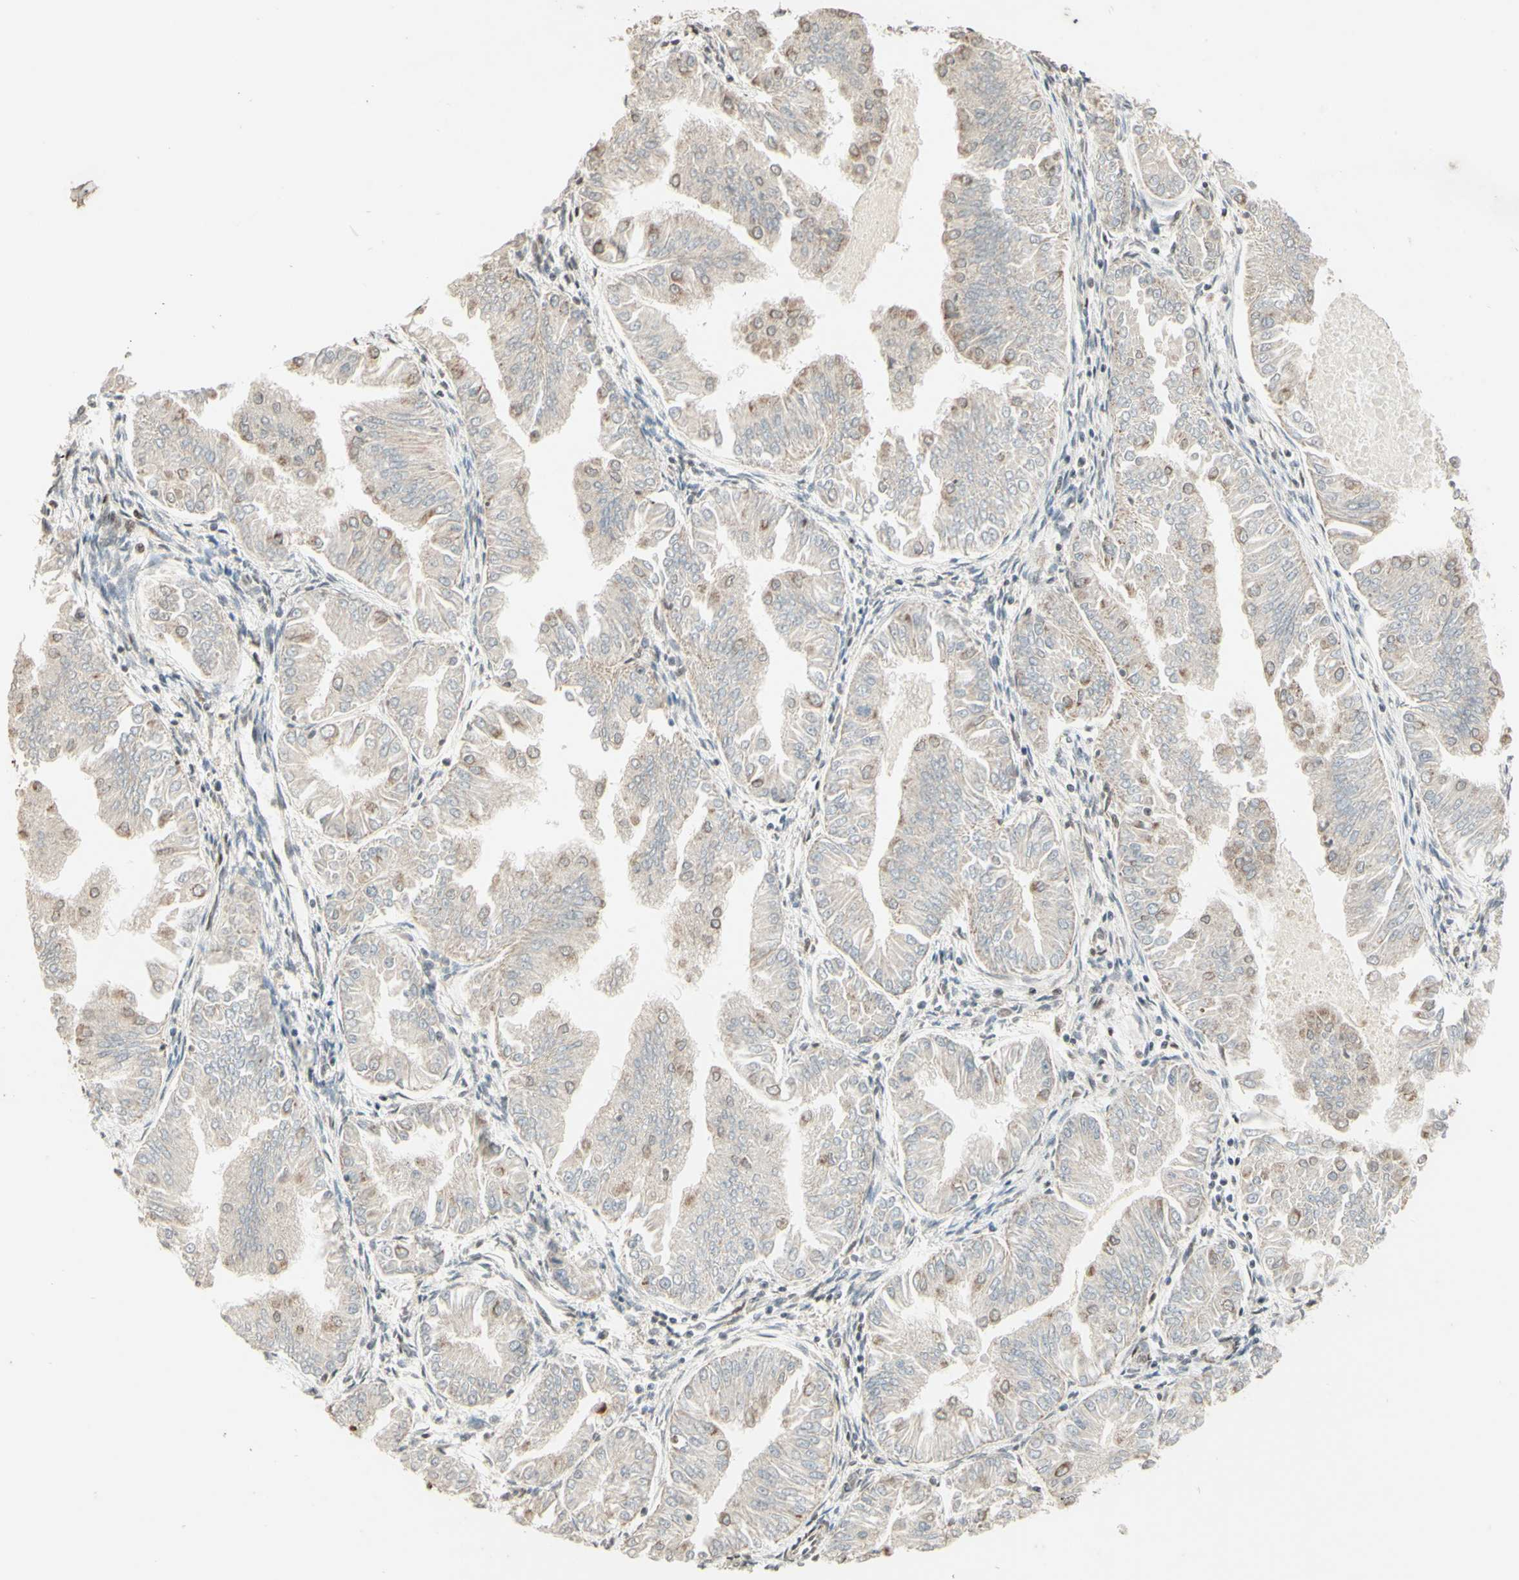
{"staining": {"intensity": "weak", "quantity": "<25%", "location": "cytoplasmic/membranous"}, "tissue": "endometrial cancer", "cell_type": "Tumor cells", "image_type": "cancer", "snomed": [{"axis": "morphology", "description": "Adenocarcinoma, NOS"}, {"axis": "topography", "description": "Endometrium"}], "caption": "A photomicrograph of endometrial adenocarcinoma stained for a protein shows no brown staining in tumor cells. Brightfield microscopy of IHC stained with DAB (3,3'-diaminobenzidine) (brown) and hematoxylin (blue), captured at high magnification.", "gene": "NR3C1", "patient": {"sex": "female", "age": 53}}